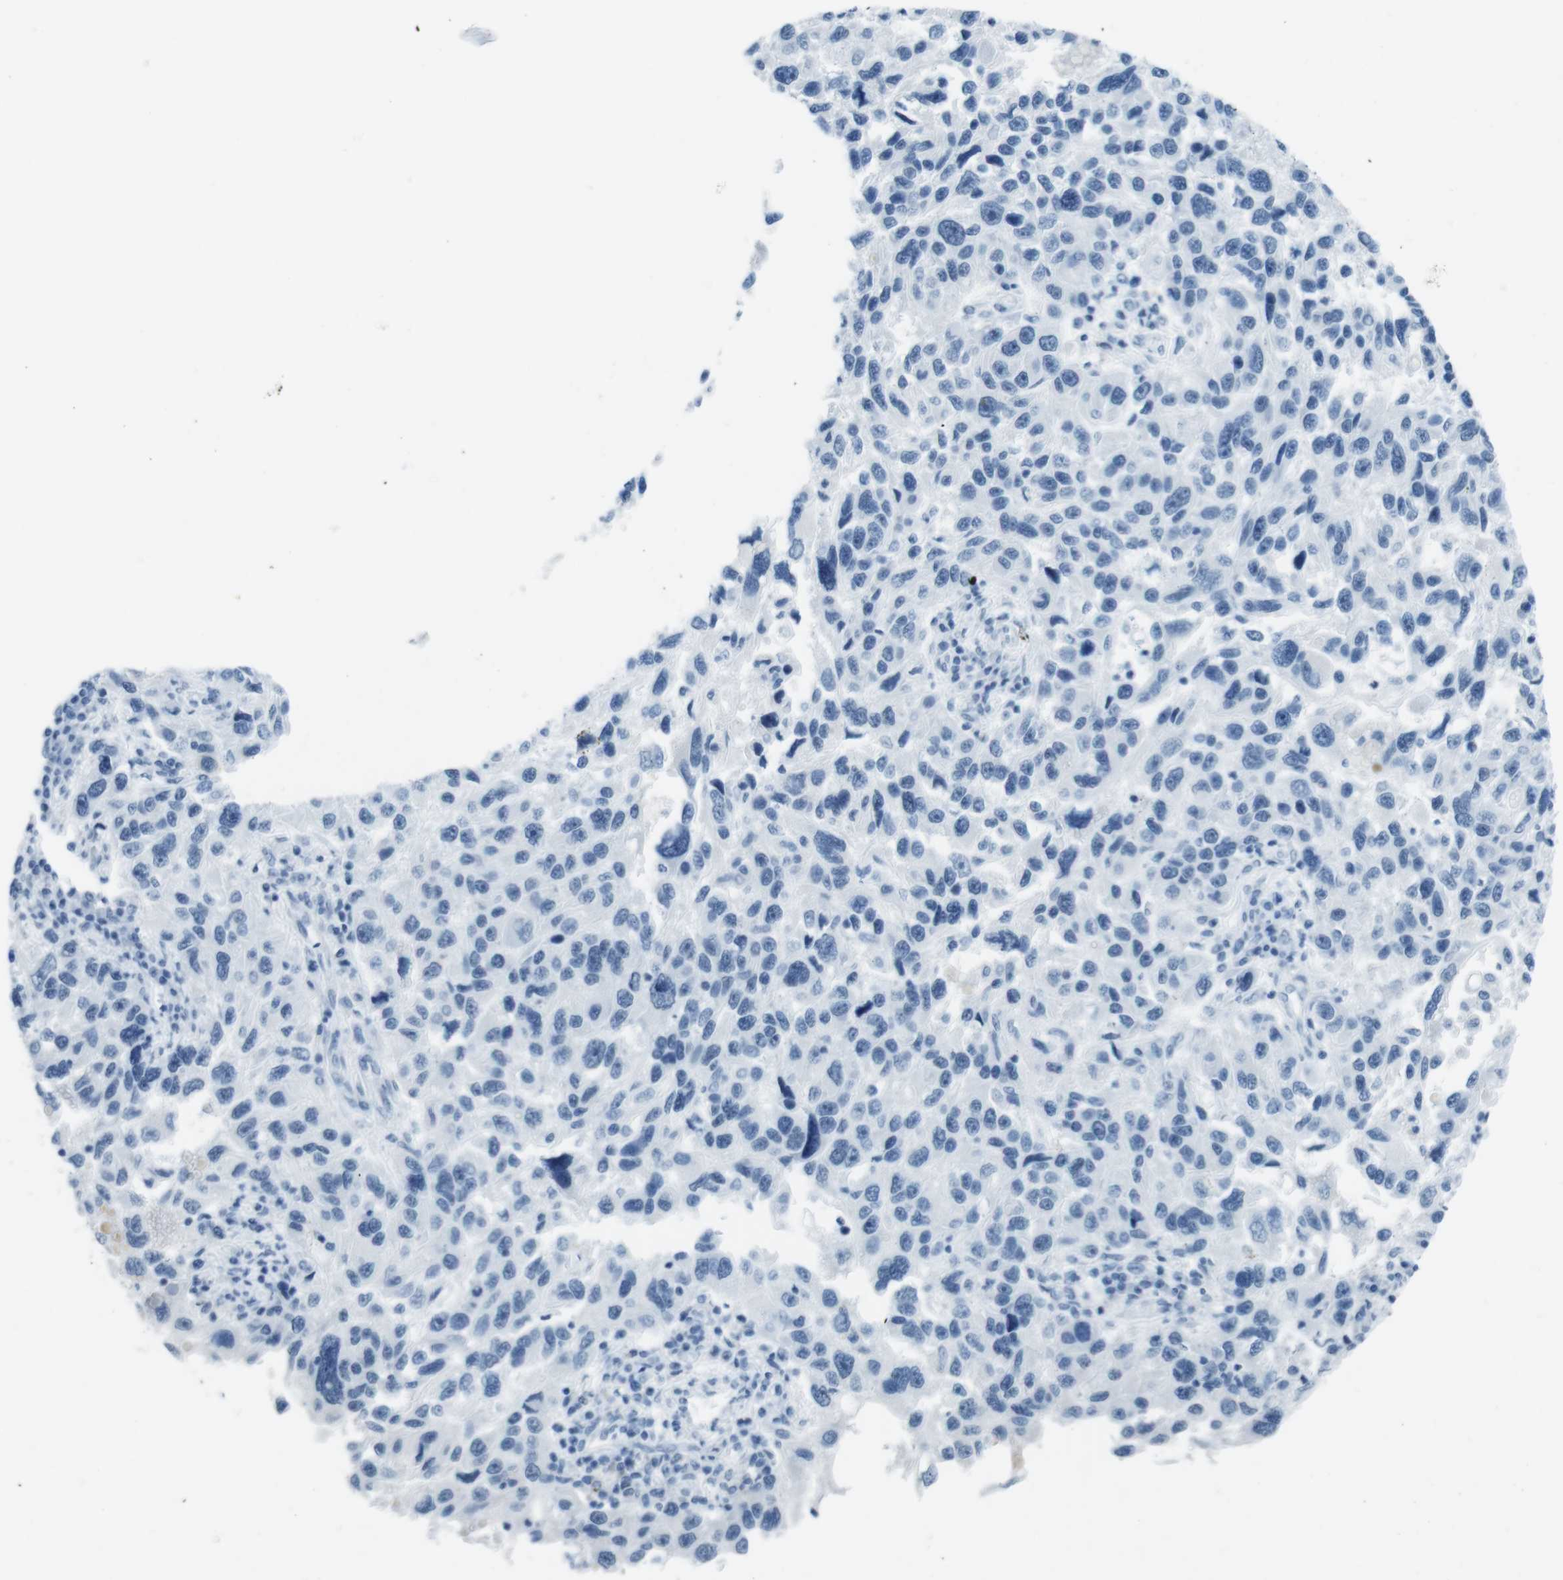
{"staining": {"intensity": "negative", "quantity": "none", "location": "none"}, "tissue": "melanoma", "cell_type": "Tumor cells", "image_type": "cancer", "snomed": [{"axis": "morphology", "description": "Malignant melanoma, NOS"}, {"axis": "topography", "description": "Skin"}], "caption": "Immunohistochemistry photomicrograph of neoplastic tissue: malignant melanoma stained with DAB (3,3'-diaminobenzidine) reveals no significant protein expression in tumor cells.", "gene": "TMEM207", "patient": {"sex": "male", "age": 53}}